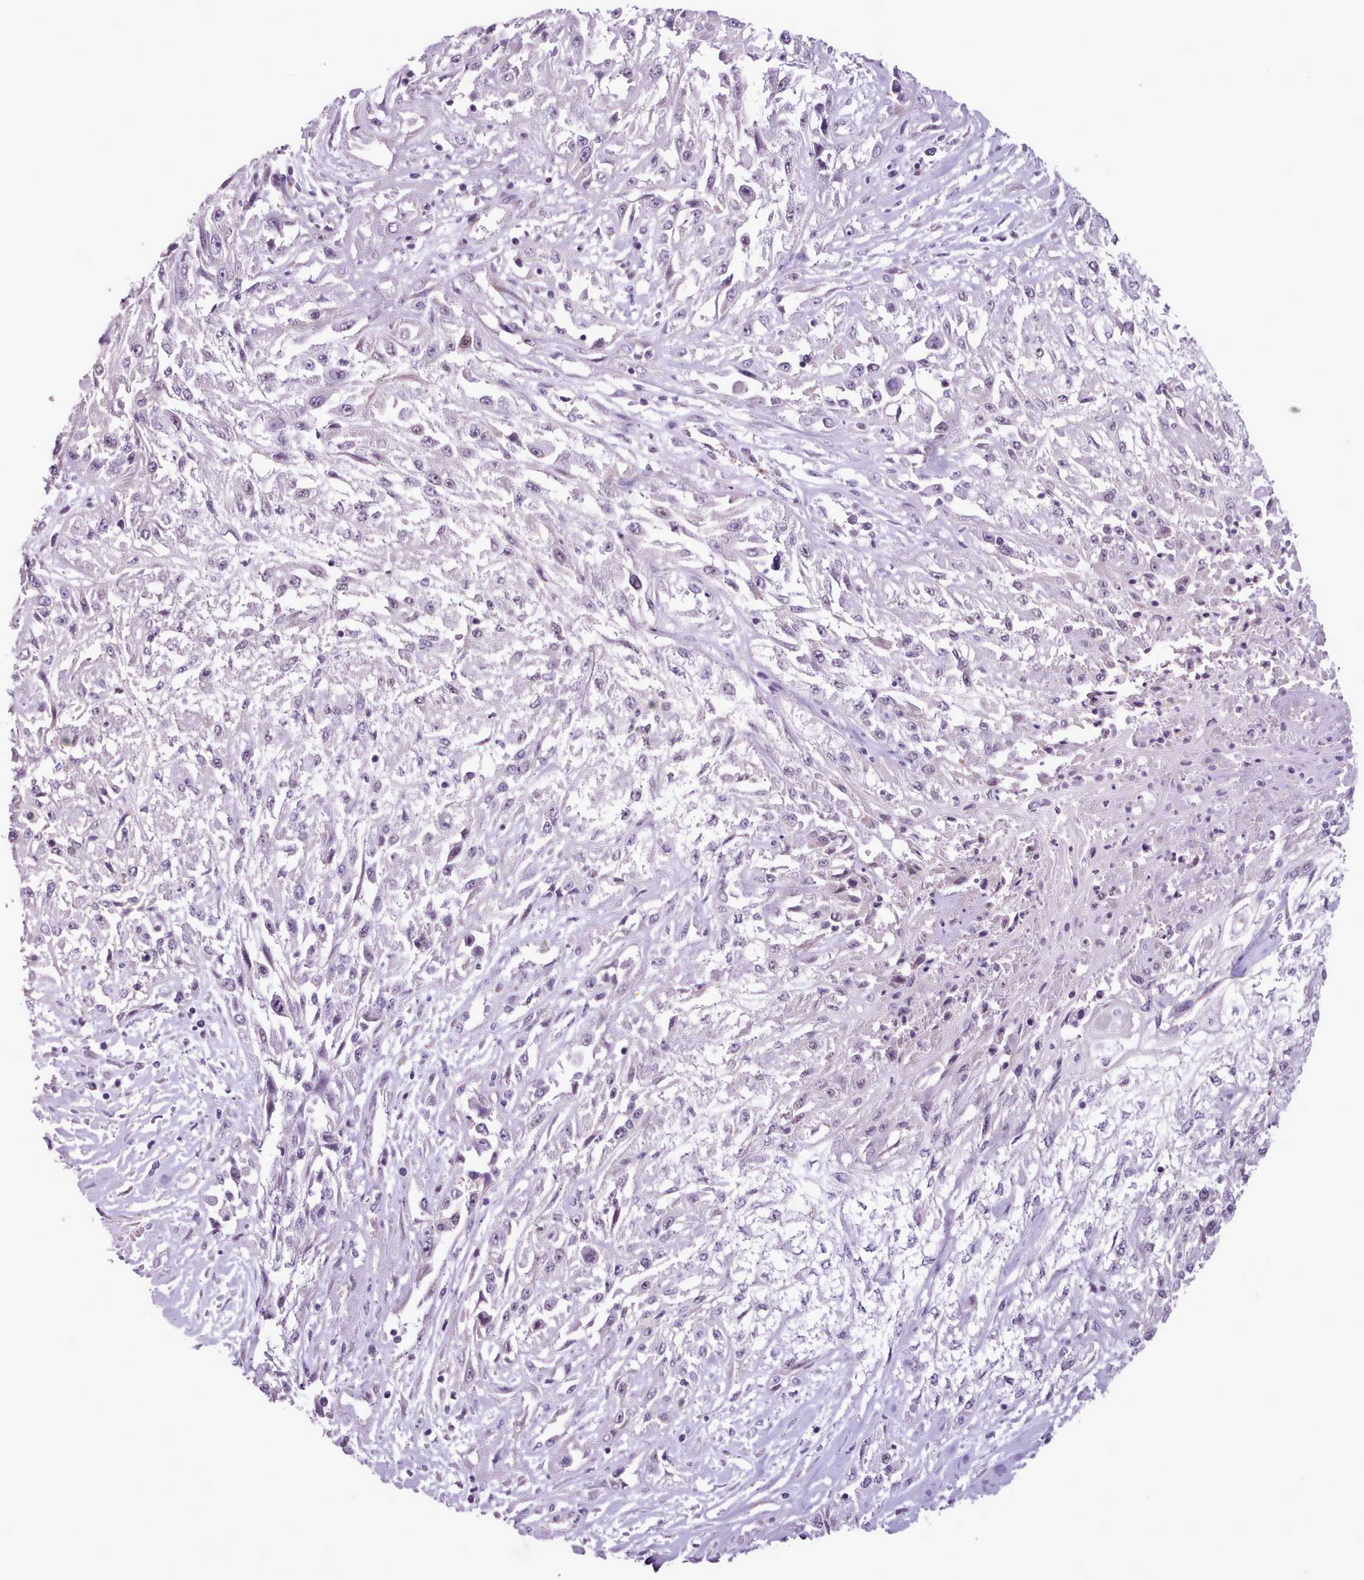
{"staining": {"intensity": "negative", "quantity": "none", "location": "none"}, "tissue": "skin cancer", "cell_type": "Tumor cells", "image_type": "cancer", "snomed": [{"axis": "morphology", "description": "Squamous cell carcinoma, NOS"}, {"axis": "morphology", "description": "Squamous cell carcinoma, metastatic, NOS"}, {"axis": "topography", "description": "Skin"}, {"axis": "topography", "description": "Lymph node"}], "caption": "Immunohistochemistry (IHC) image of neoplastic tissue: human skin cancer (metastatic squamous cell carcinoma) stained with DAB reveals no significant protein positivity in tumor cells.", "gene": "SLURP1", "patient": {"sex": "male", "age": 75}}